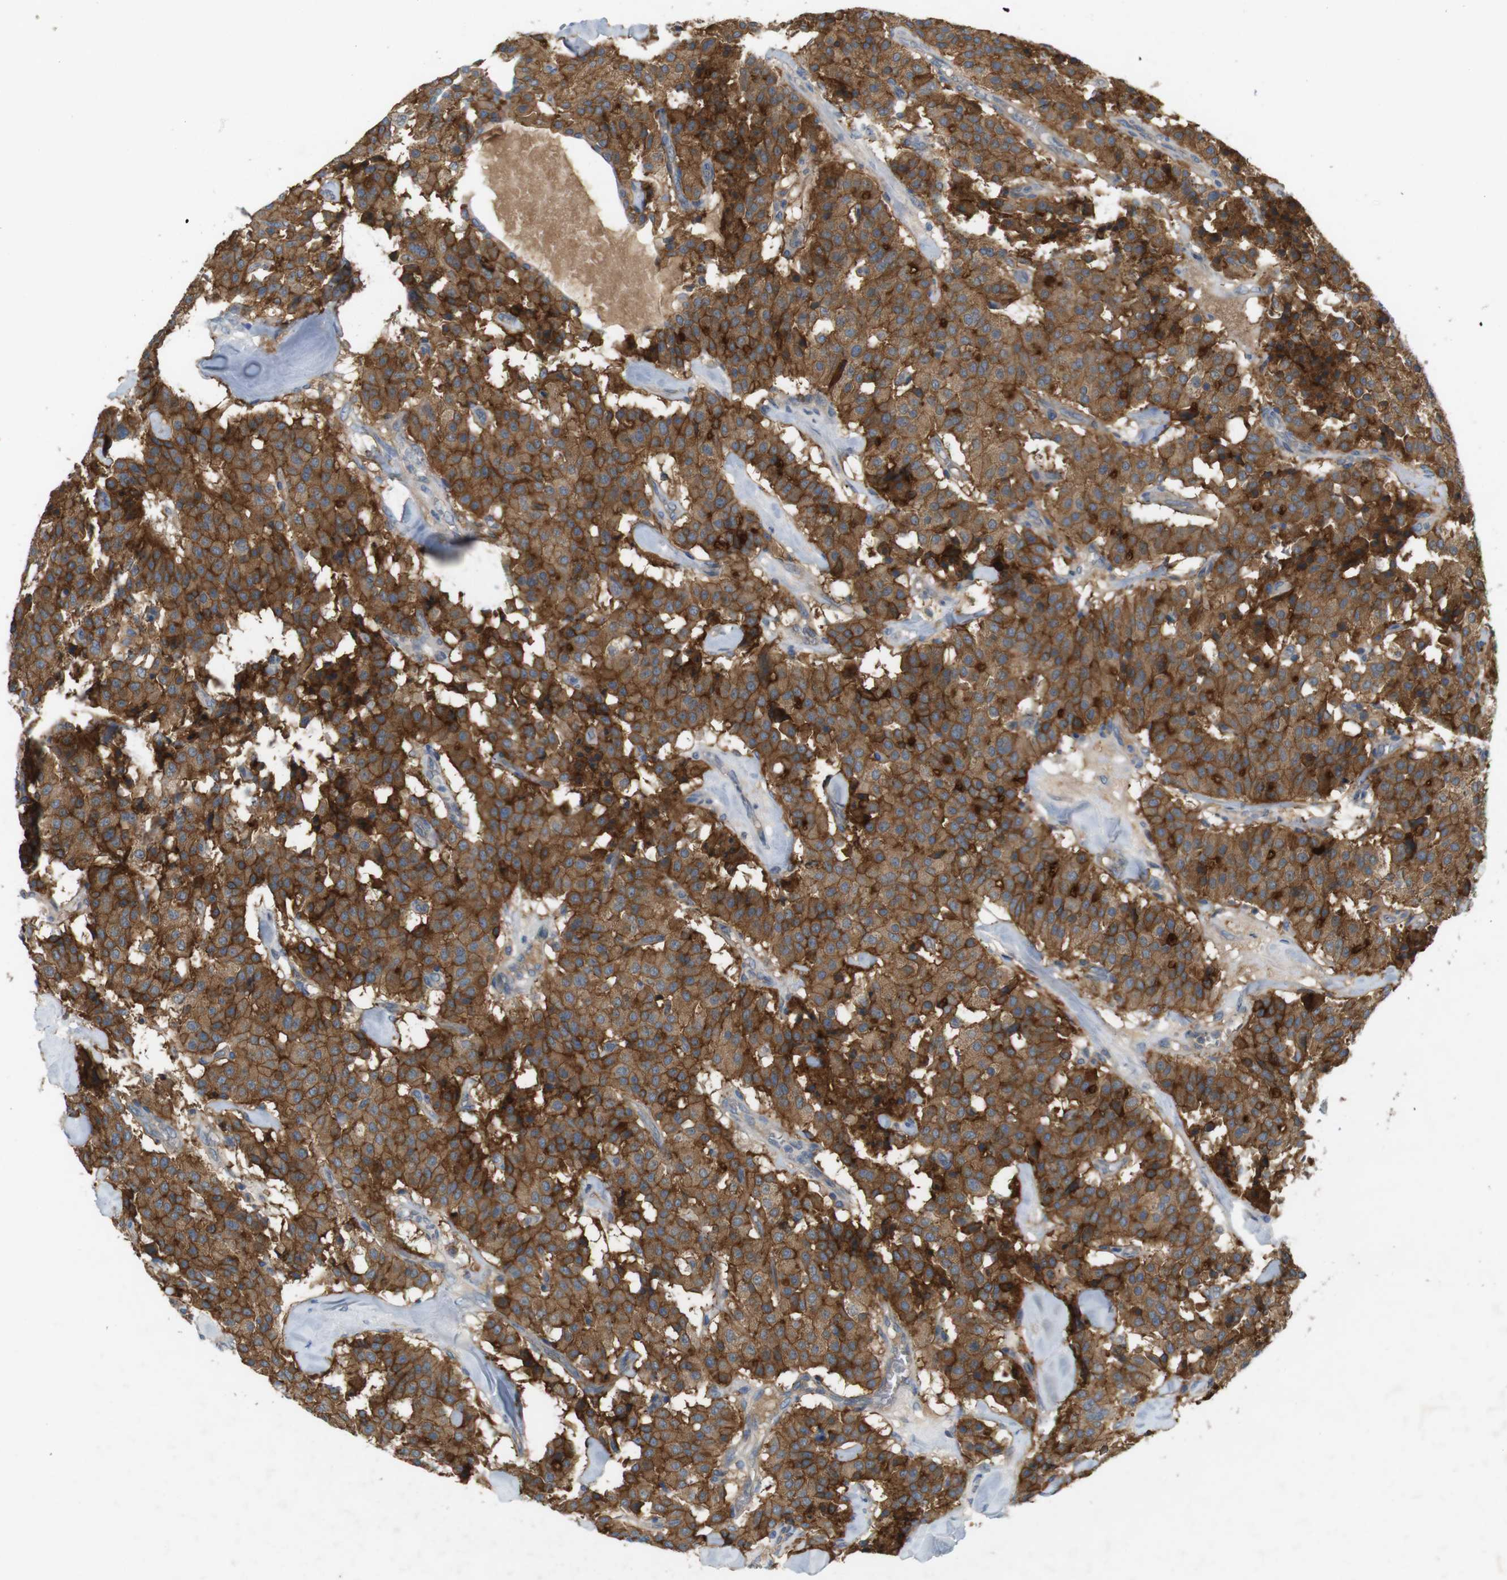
{"staining": {"intensity": "moderate", "quantity": ">75%", "location": "cytoplasmic/membranous"}, "tissue": "carcinoid", "cell_type": "Tumor cells", "image_type": "cancer", "snomed": [{"axis": "morphology", "description": "Carcinoid, malignant, NOS"}, {"axis": "topography", "description": "Lung"}], "caption": "Carcinoid stained with DAB IHC displays medium levels of moderate cytoplasmic/membranous staining in about >75% of tumor cells.", "gene": "PVR", "patient": {"sex": "male", "age": 30}}